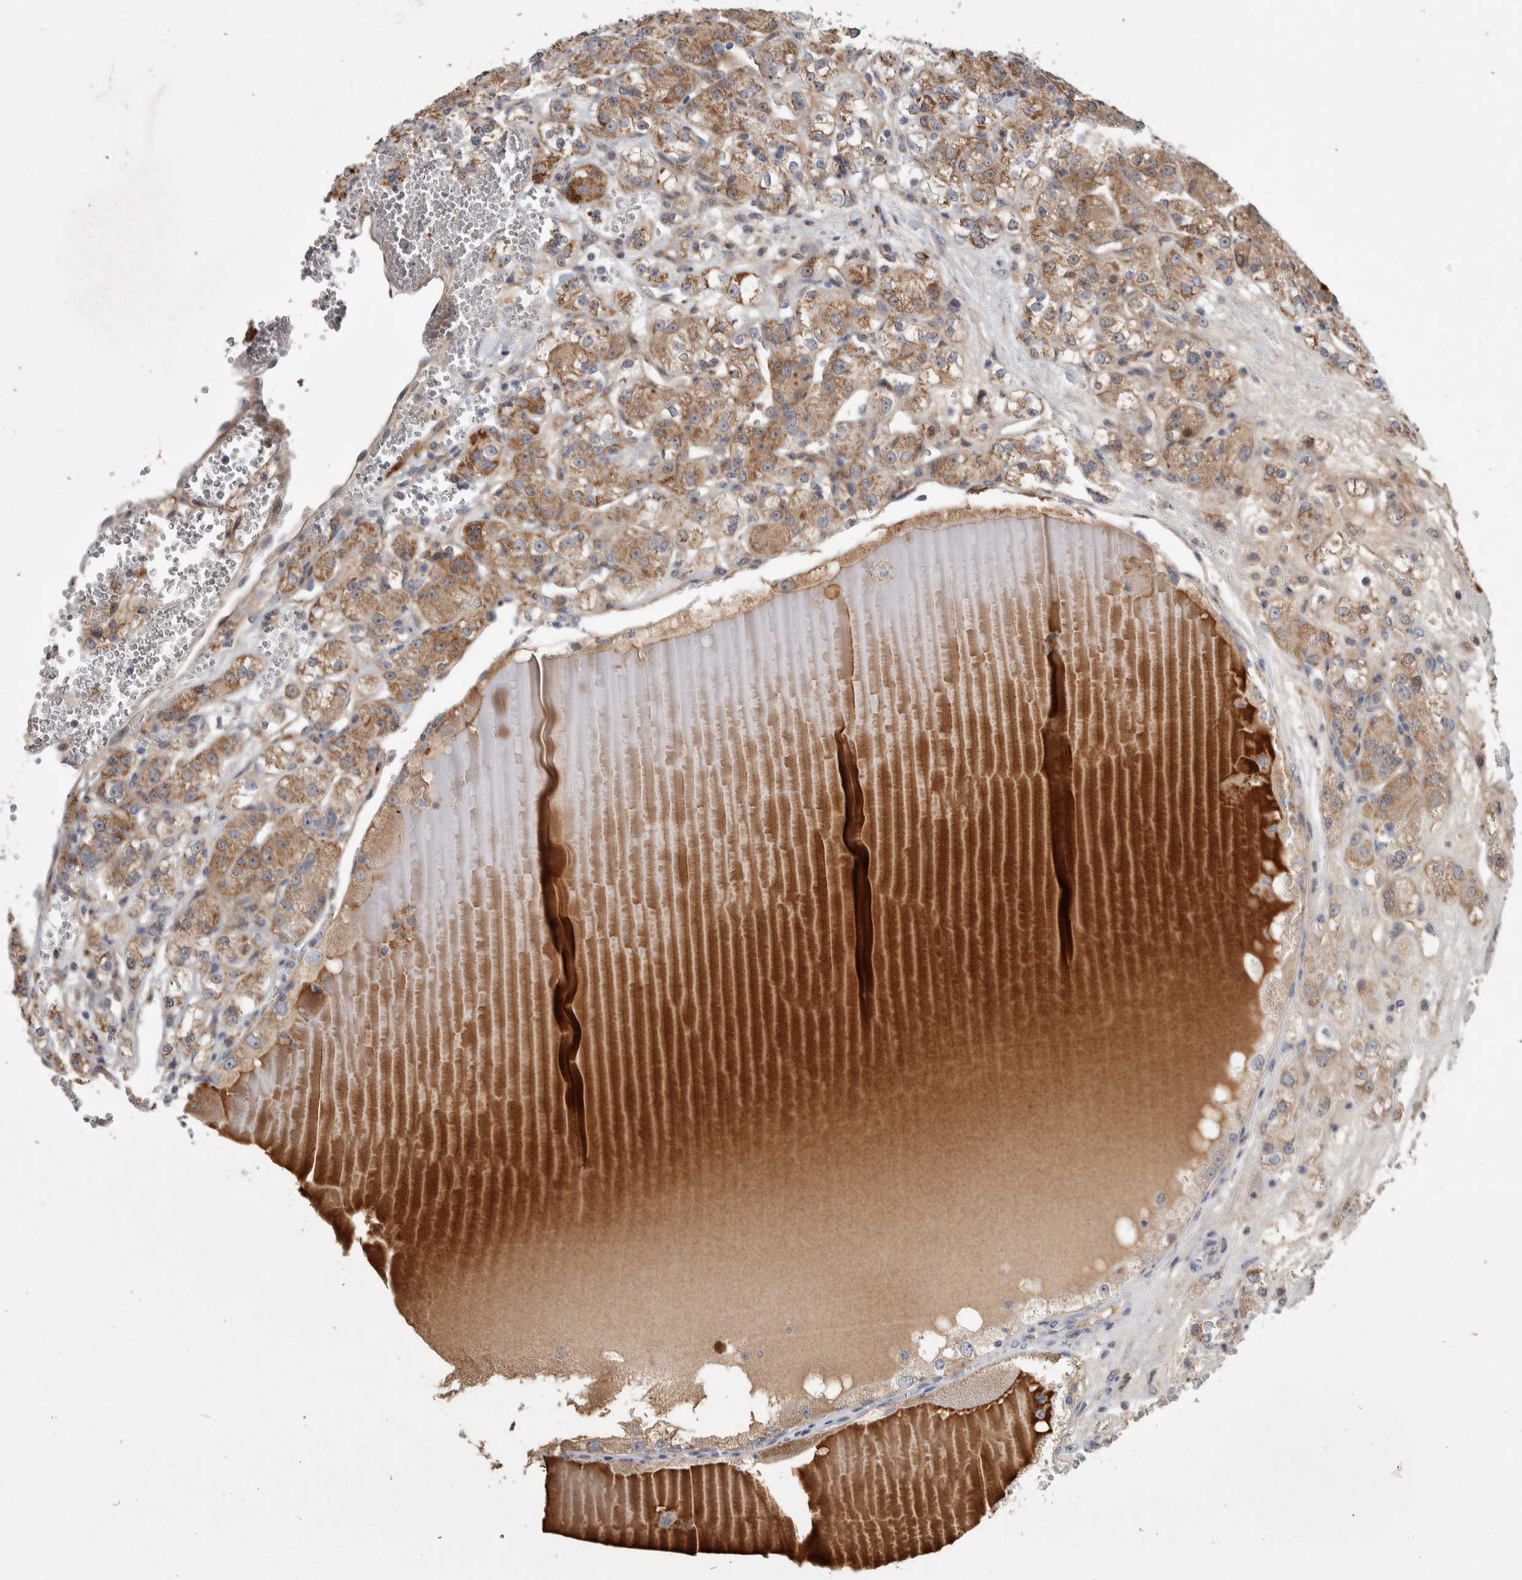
{"staining": {"intensity": "weak", "quantity": ">75%", "location": "cytoplasmic/membranous"}, "tissue": "renal cancer", "cell_type": "Tumor cells", "image_type": "cancer", "snomed": [{"axis": "morphology", "description": "Normal tissue, NOS"}, {"axis": "morphology", "description": "Adenocarcinoma, NOS"}, {"axis": "topography", "description": "Kidney"}], "caption": "Renal adenocarcinoma stained with DAB (3,3'-diaminobenzidine) immunohistochemistry exhibits low levels of weak cytoplasmic/membranous staining in approximately >75% of tumor cells.", "gene": "PSMG3", "patient": {"sex": "male", "age": 61}}